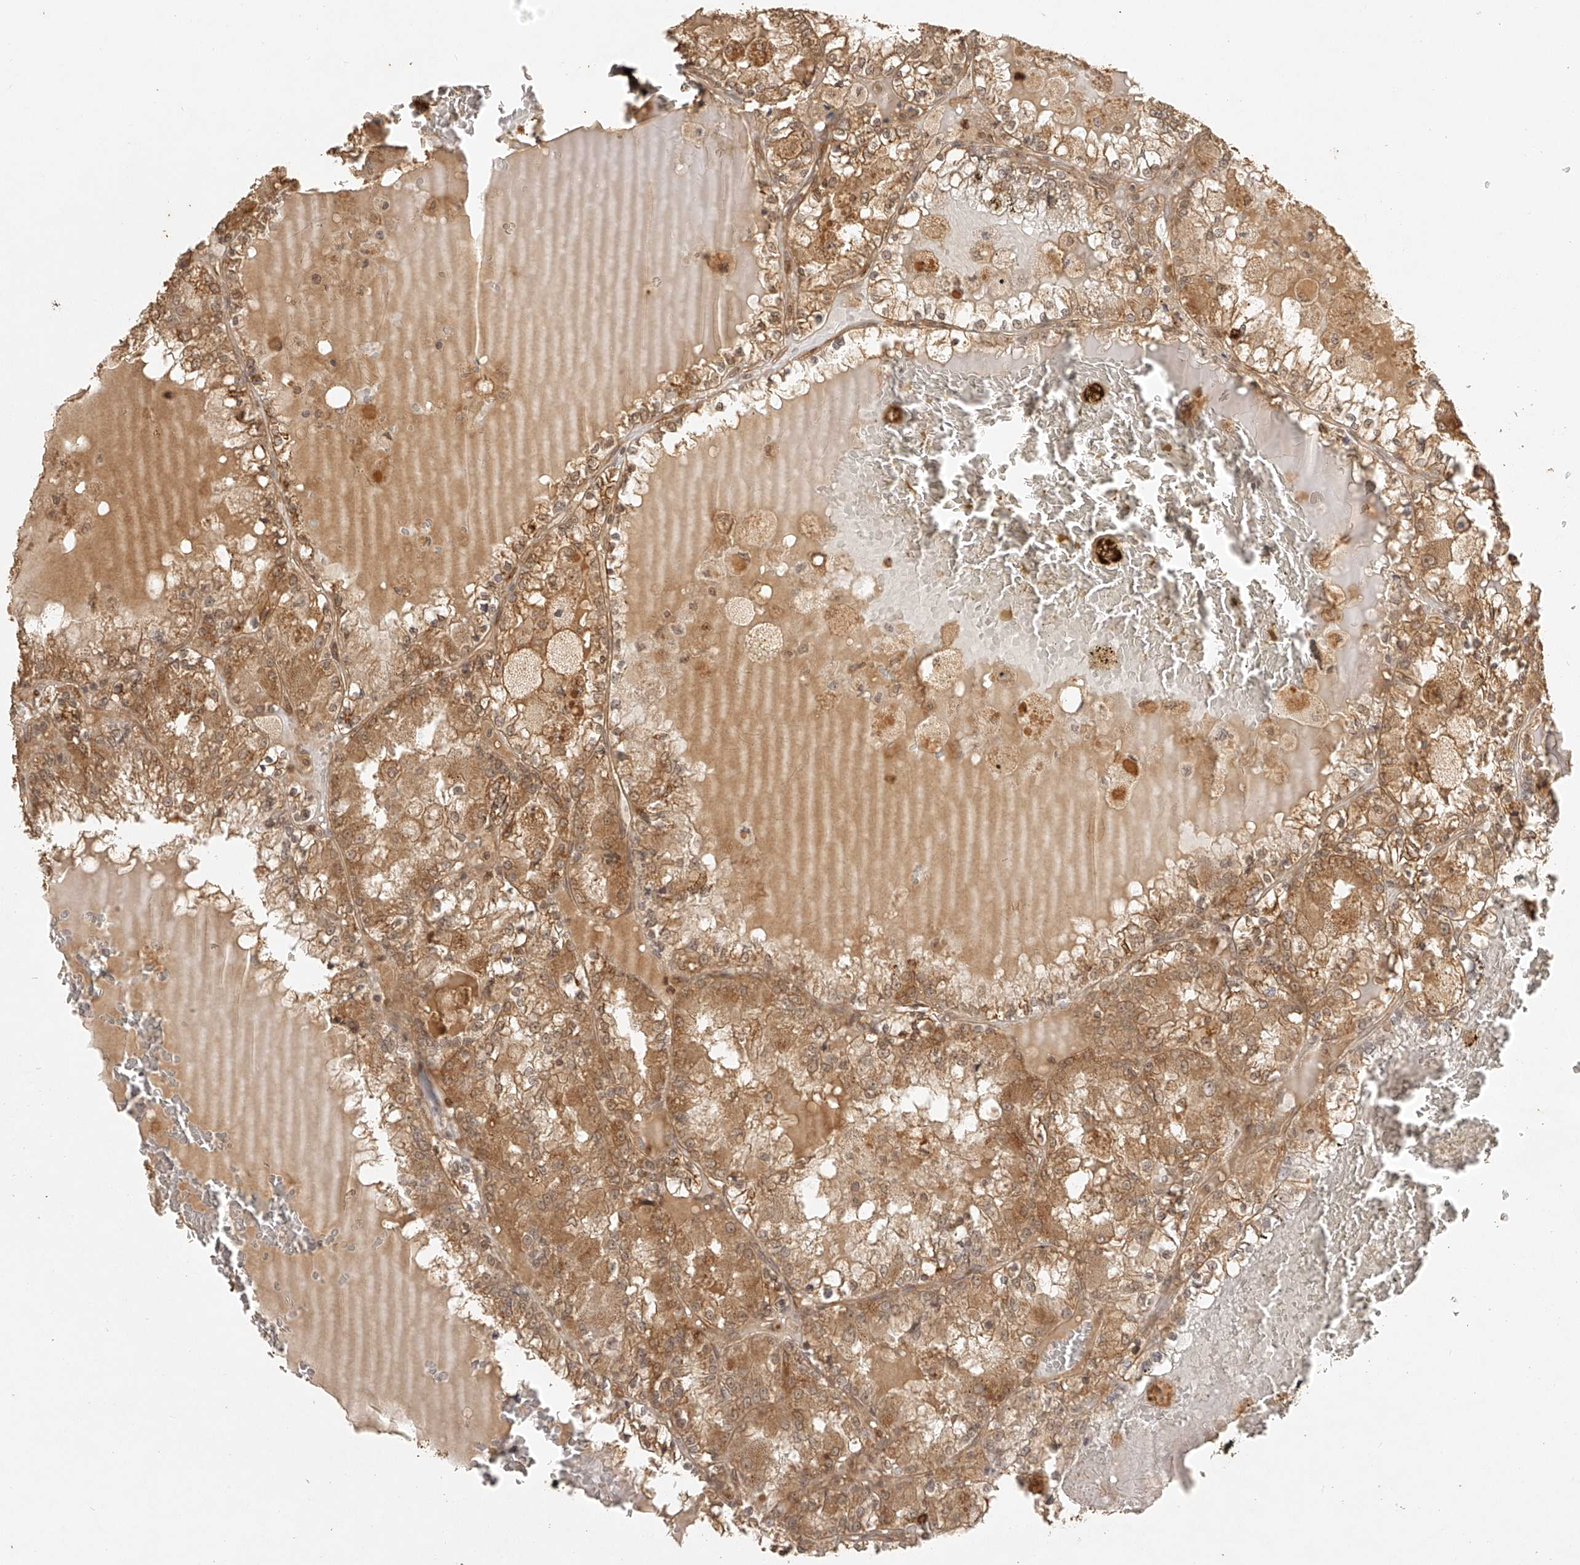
{"staining": {"intensity": "moderate", "quantity": ">75%", "location": "cytoplasmic/membranous"}, "tissue": "renal cancer", "cell_type": "Tumor cells", "image_type": "cancer", "snomed": [{"axis": "morphology", "description": "Adenocarcinoma, NOS"}, {"axis": "topography", "description": "Kidney"}], "caption": "Tumor cells exhibit medium levels of moderate cytoplasmic/membranous staining in approximately >75% of cells in renal cancer.", "gene": "BCL2L11", "patient": {"sex": "female", "age": 56}}